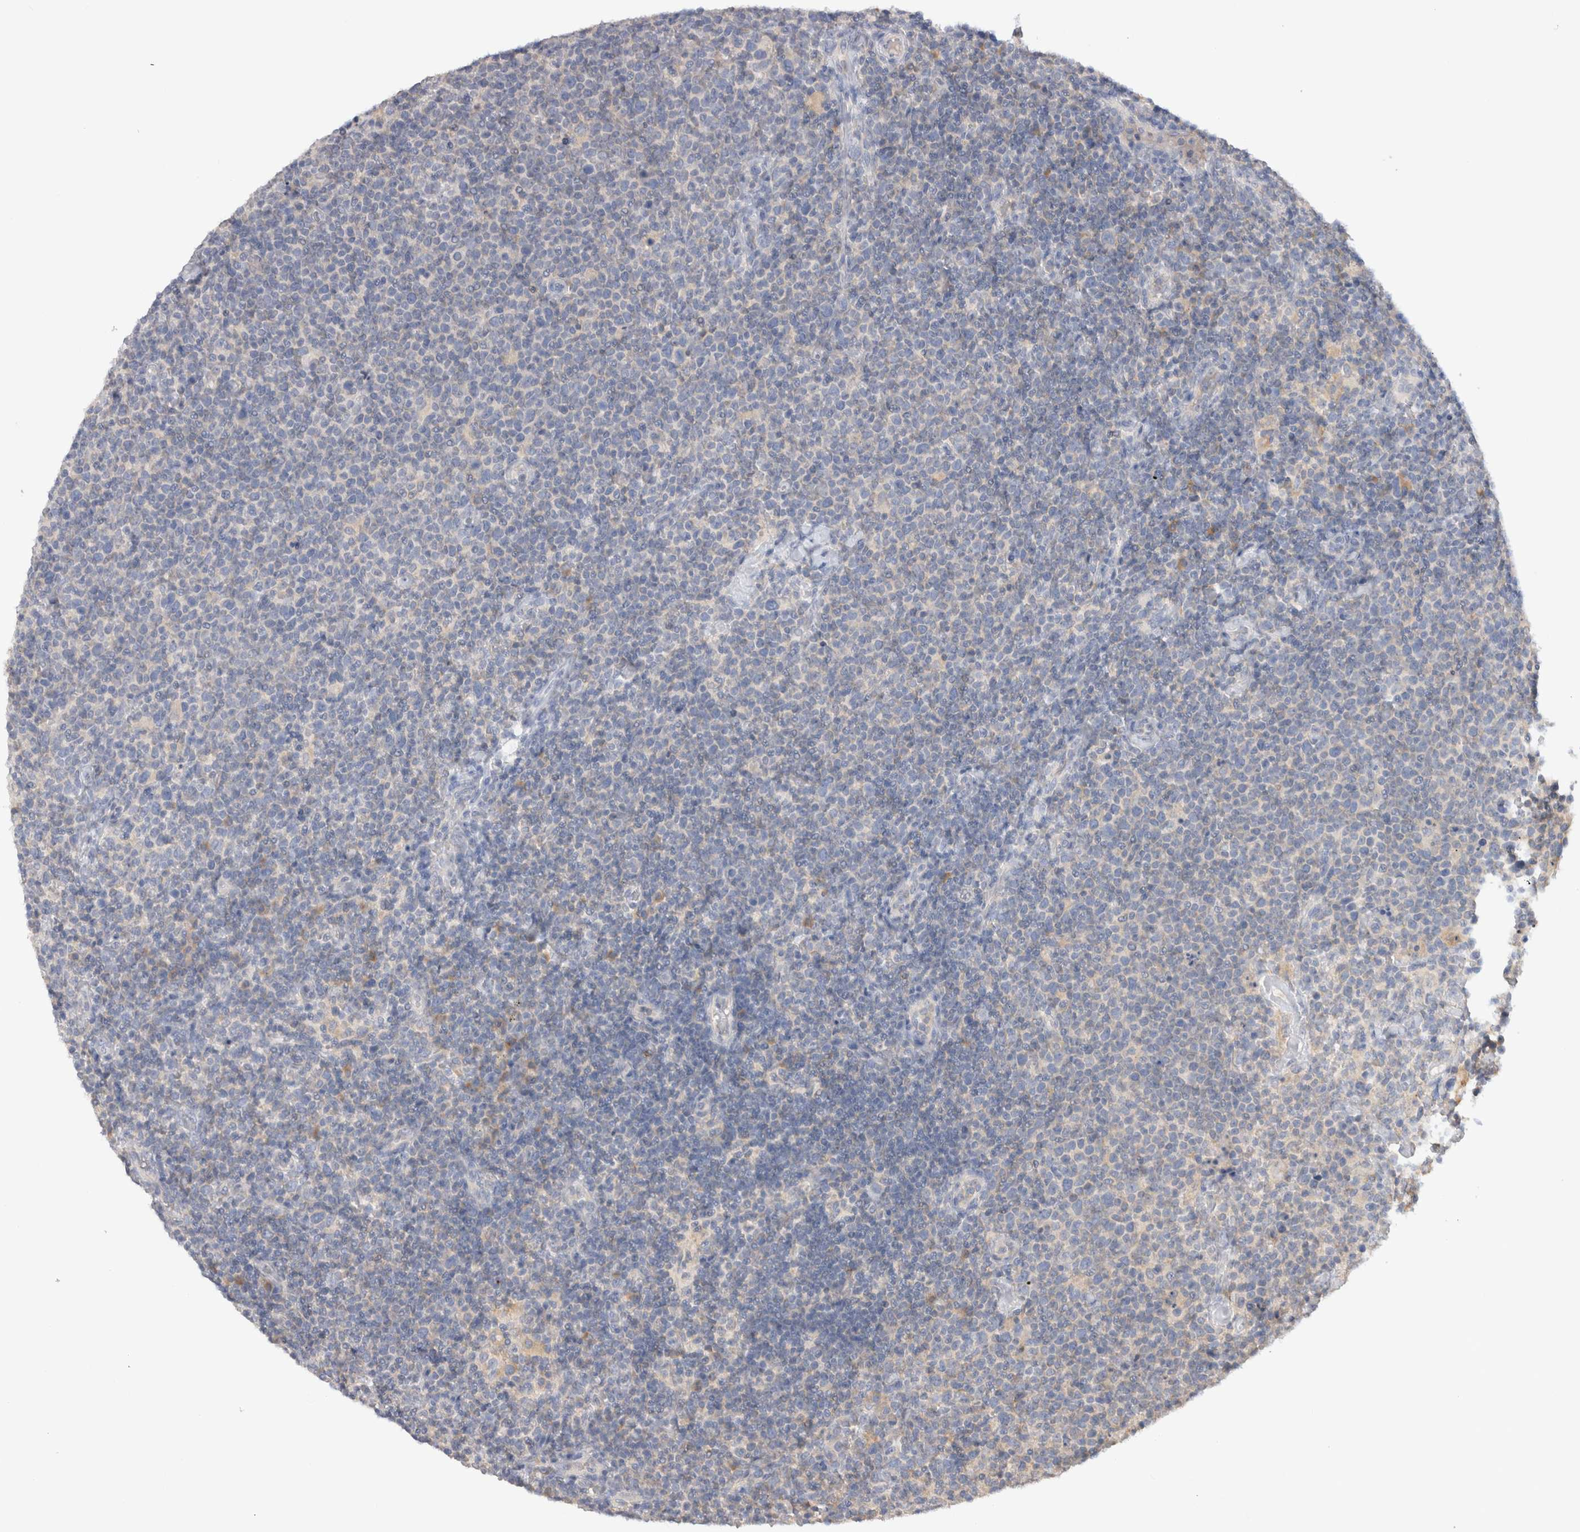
{"staining": {"intensity": "negative", "quantity": "none", "location": "none"}, "tissue": "lymphoma", "cell_type": "Tumor cells", "image_type": "cancer", "snomed": [{"axis": "morphology", "description": "Malignant lymphoma, non-Hodgkin's type, High grade"}, {"axis": "topography", "description": "Lymph node"}], "caption": "IHC image of neoplastic tissue: high-grade malignant lymphoma, non-Hodgkin's type stained with DAB shows no significant protein positivity in tumor cells.", "gene": "GAS1", "patient": {"sex": "male", "age": 61}}